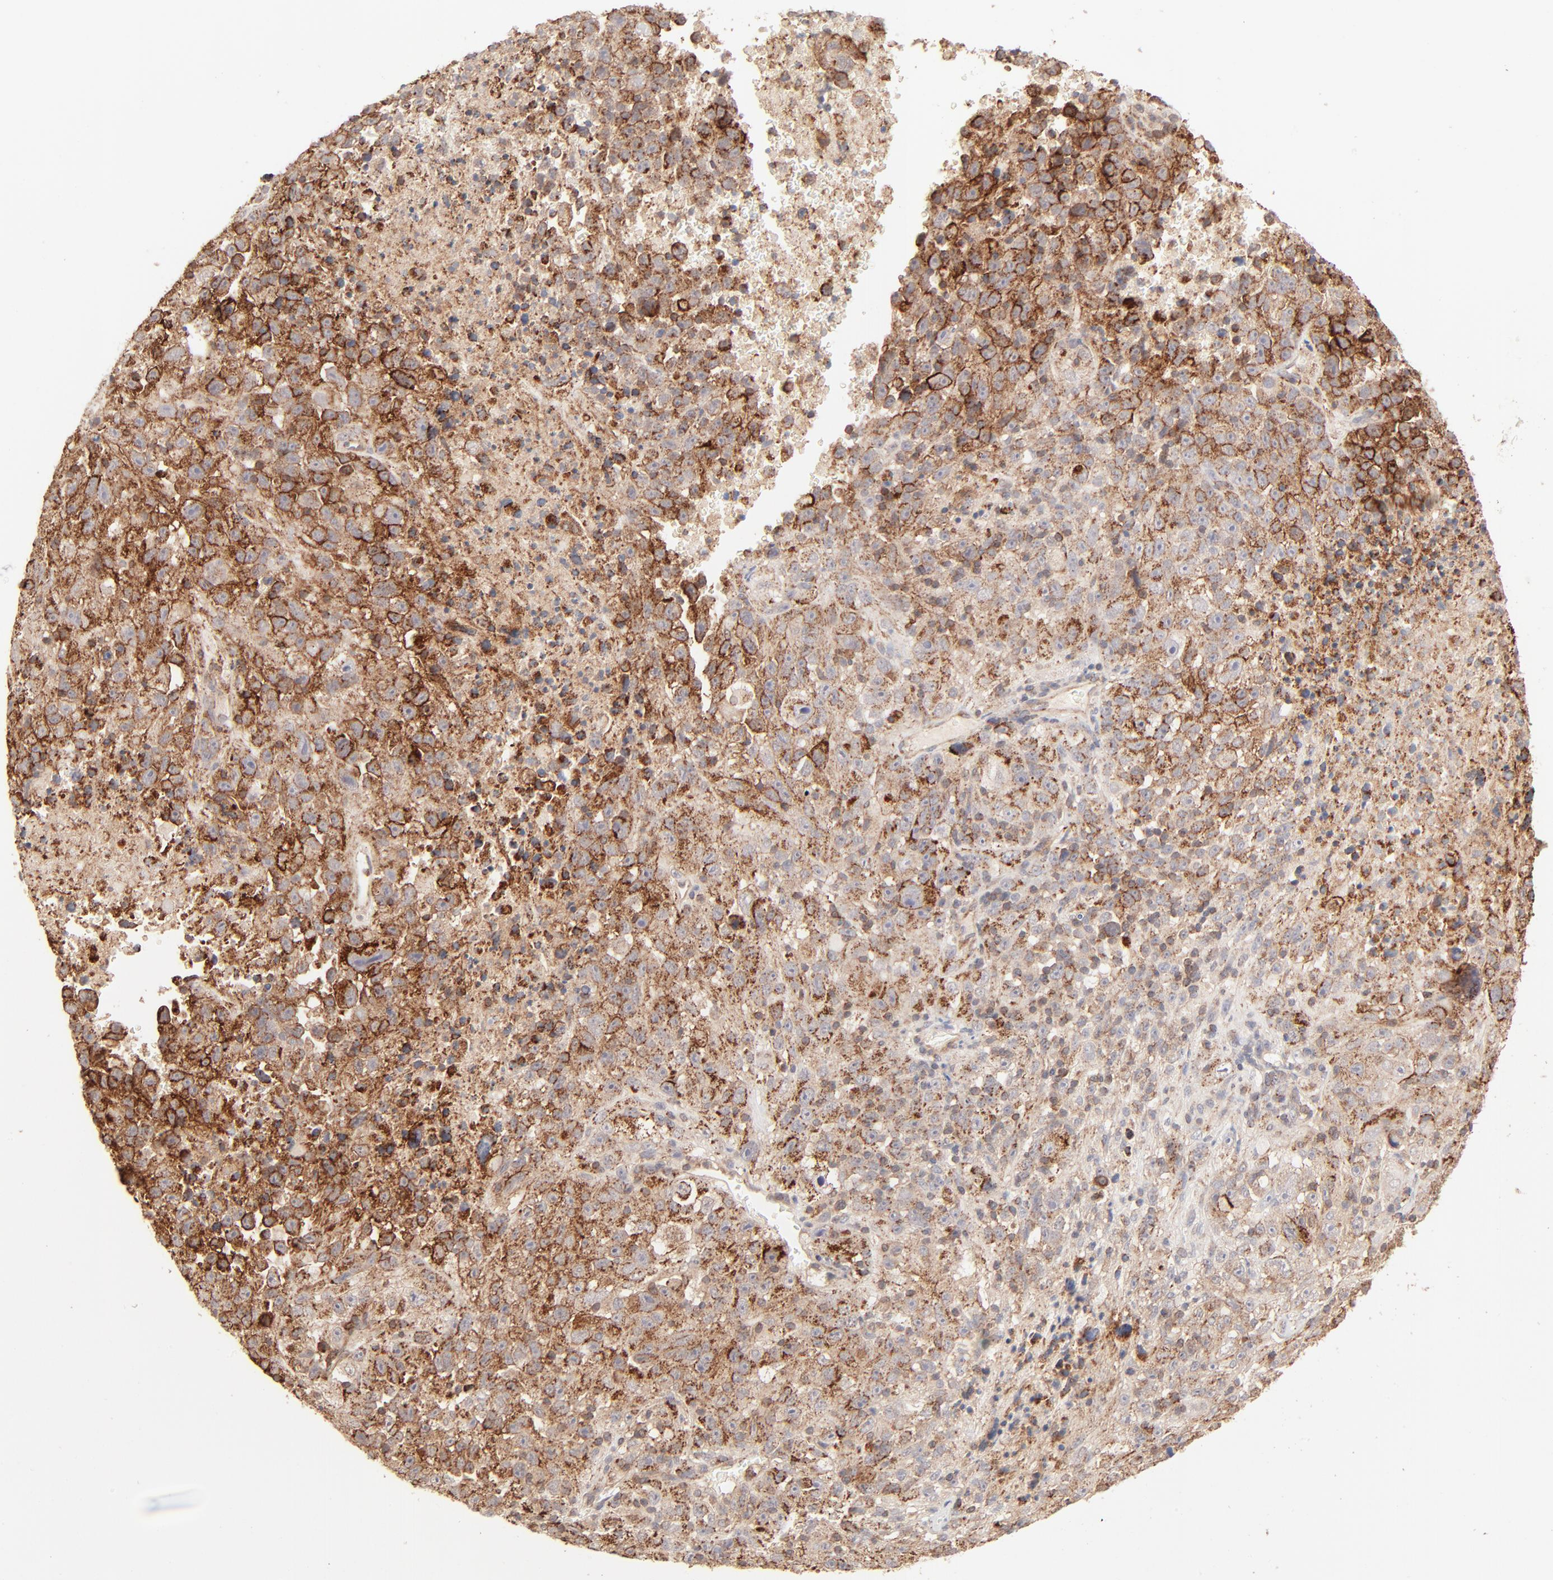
{"staining": {"intensity": "strong", "quantity": ">75%", "location": "cytoplasmic/membranous"}, "tissue": "melanoma", "cell_type": "Tumor cells", "image_type": "cancer", "snomed": [{"axis": "morphology", "description": "Malignant melanoma, Metastatic site"}, {"axis": "topography", "description": "Cerebral cortex"}], "caption": "Strong cytoplasmic/membranous protein positivity is present in approximately >75% of tumor cells in melanoma.", "gene": "CSPG4", "patient": {"sex": "female", "age": 52}}